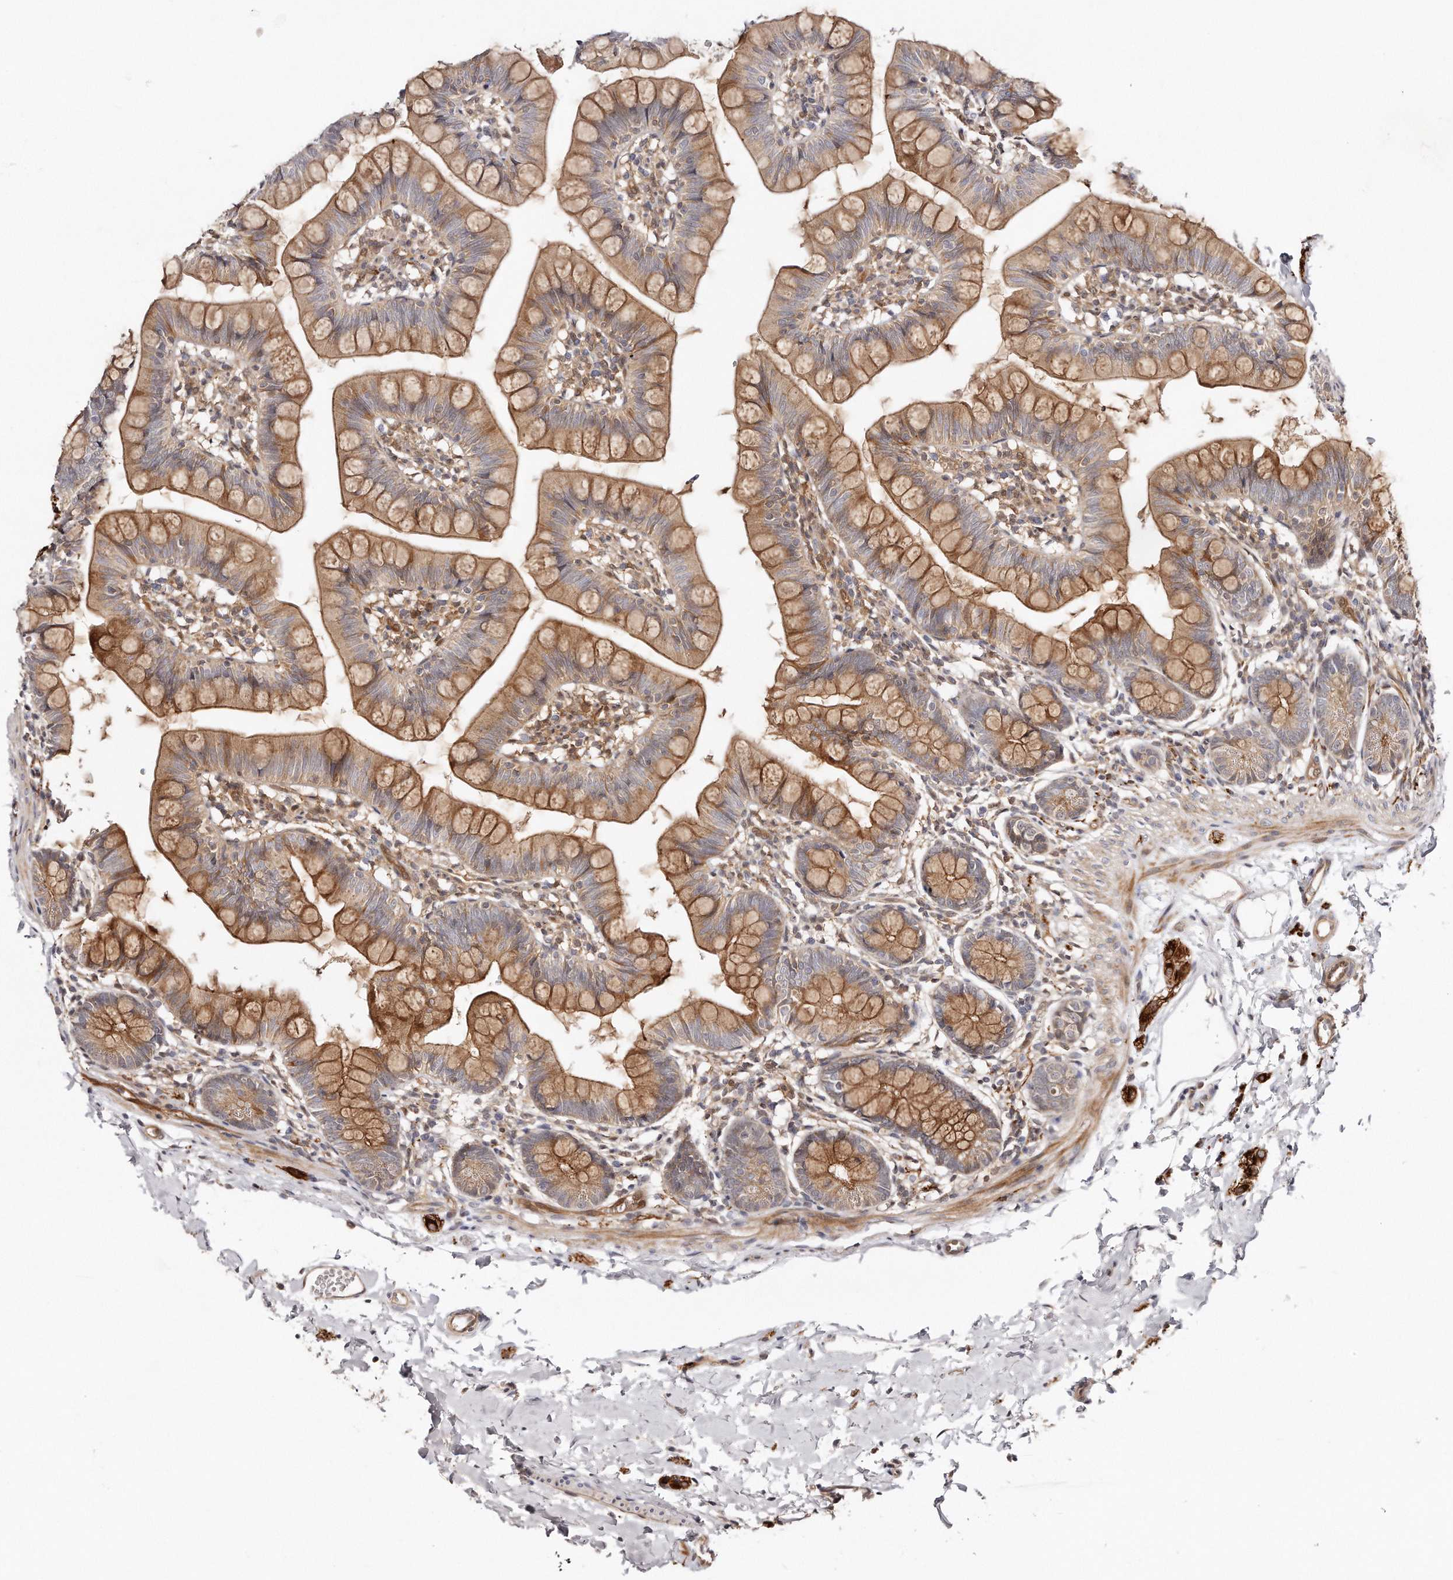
{"staining": {"intensity": "strong", "quantity": "25%-75%", "location": "cytoplasmic/membranous"}, "tissue": "small intestine", "cell_type": "Glandular cells", "image_type": "normal", "snomed": [{"axis": "morphology", "description": "Normal tissue, NOS"}, {"axis": "topography", "description": "Small intestine"}], "caption": "Immunohistochemistry histopathology image of normal small intestine stained for a protein (brown), which exhibits high levels of strong cytoplasmic/membranous expression in approximately 25%-75% of glandular cells.", "gene": "GBP4", "patient": {"sex": "male", "age": 7}}